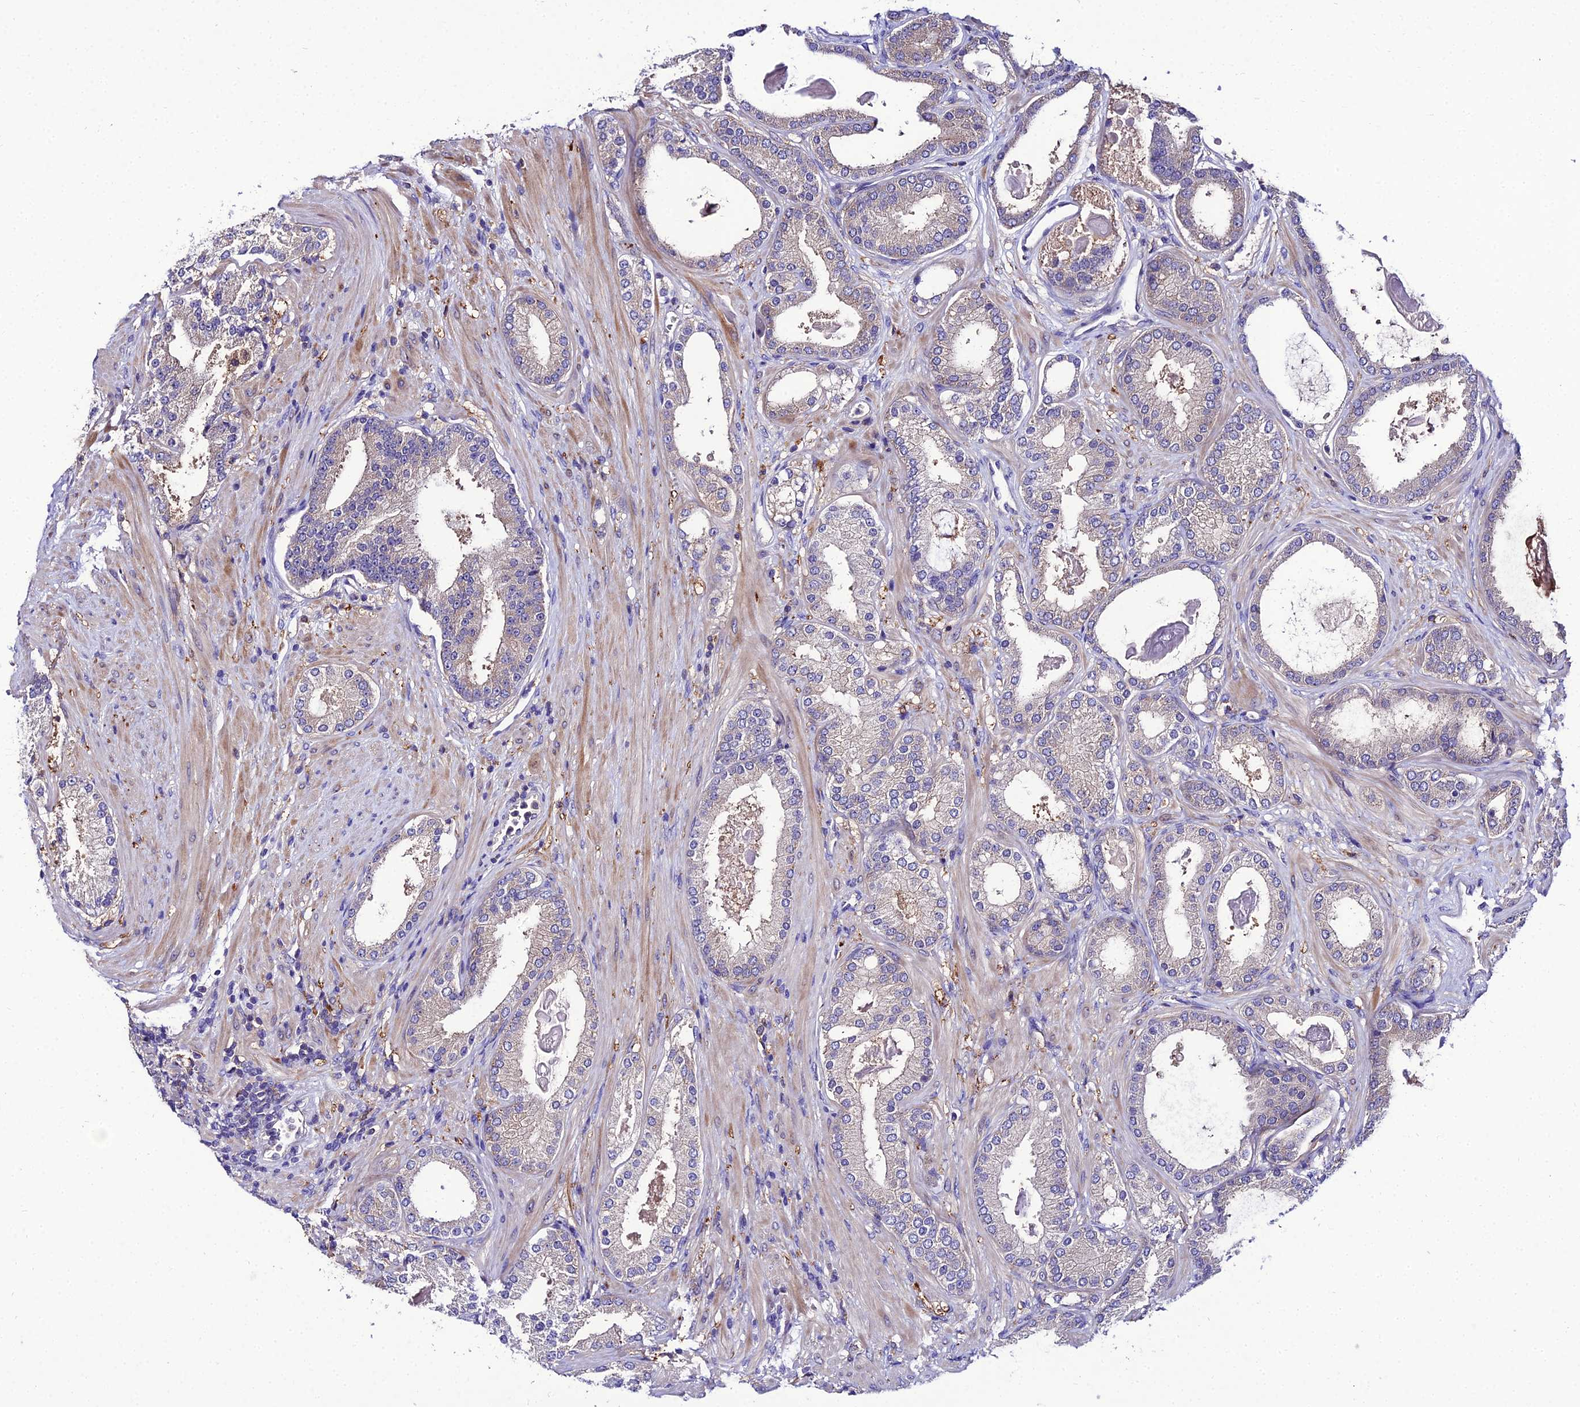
{"staining": {"intensity": "weak", "quantity": "<25%", "location": "cytoplasmic/membranous"}, "tissue": "prostate cancer", "cell_type": "Tumor cells", "image_type": "cancer", "snomed": [{"axis": "morphology", "description": "Adenocarcinoma, Low grade"}, {"axis": "topography", "description": "Prostate"}], "caption": "DAB (3,3'-diaminobenzidine) immunohistochemical staining of human low-grade adenocarcinoma (prostate) shows no significant staining in tumor cells.", "gene": "C2orf69", "patient": {"sex": "male", "age": 59}}